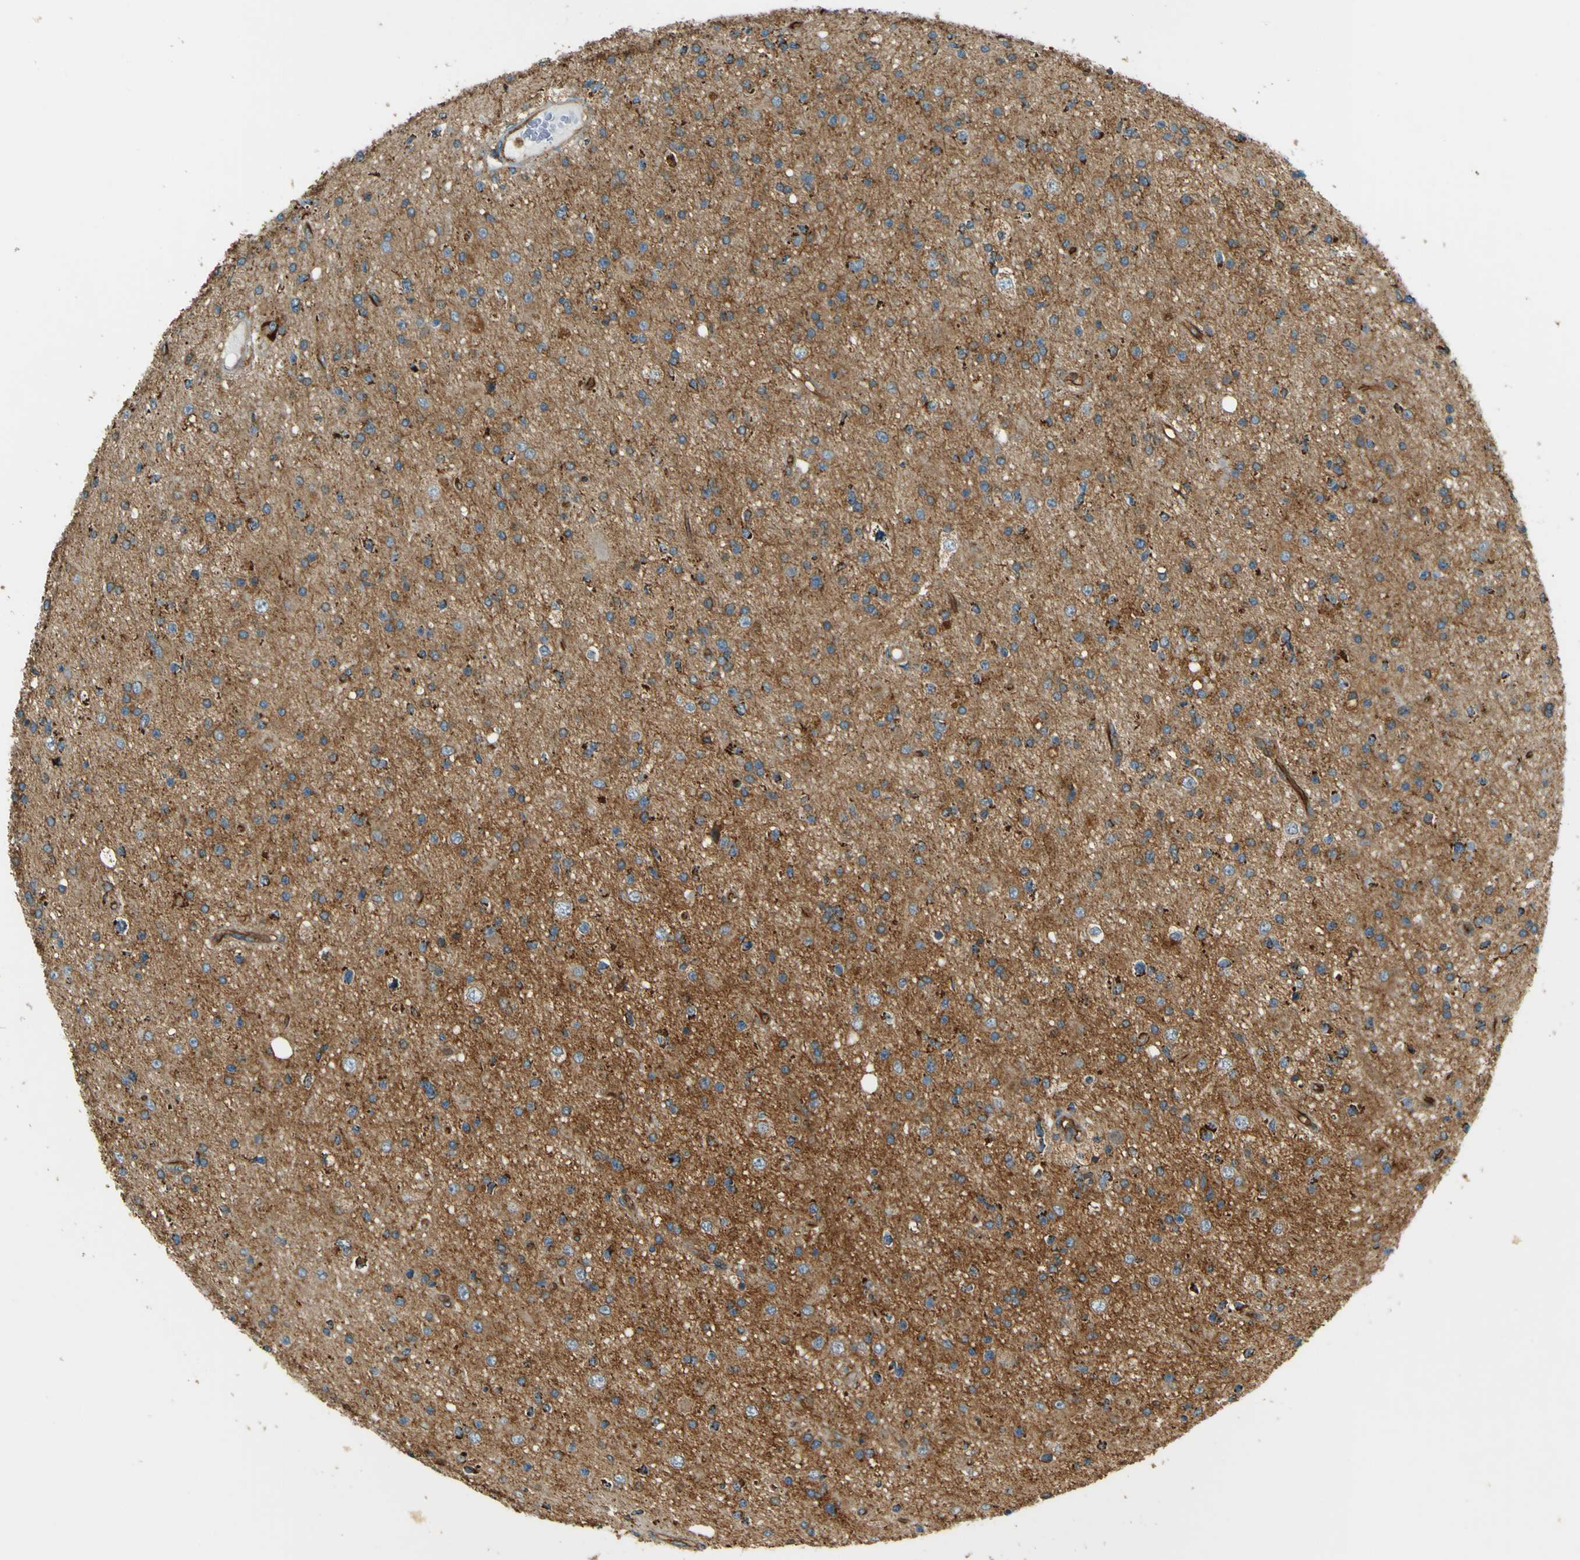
{"staining": {"intensity": "strong", "quantity": "<25%", "location": "cytoplasmic/membranous"}, "tissue": "glioma", "cell_type": "Tumor cells", "image_type": "cancer", "snomed": [{"axis": "morphology", "description": "Glioma, malignant, High grade"}, {"axis": "topography", "description": "Brain"}], "caption": "Protein positivity by IHC reveals strong cytoplasmic/membranous positivity in approximately <25% of tumor cells in glioma. The staining is performed using DAB brown chromogen to label protein expression. The nuclei are counter-stained blue using hematoxylin.", "gene": "DNAJC5", "patient": {"sex": "male", "age": 33}}